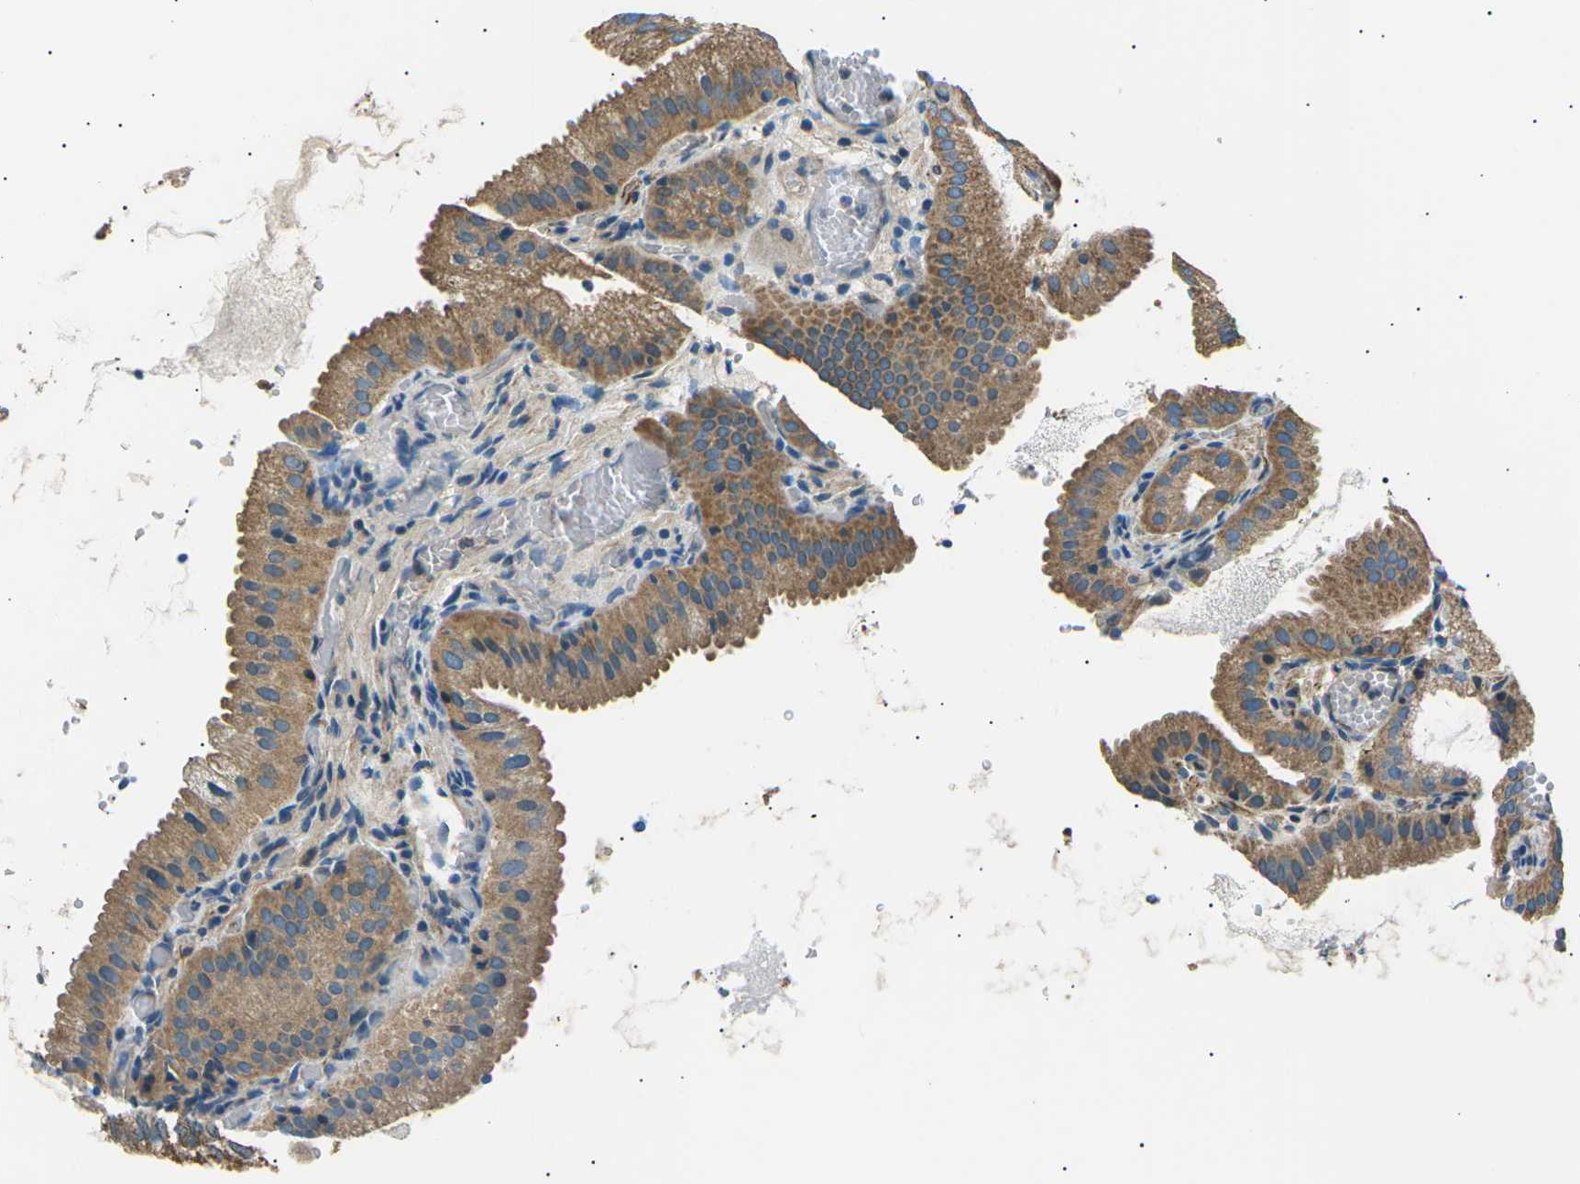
{"staining": {"intensity": "moderate", "quantity": ">75%", "location": "cytoplasmic/membranous"}, "tissue": "gallbladder", "cell_type": "Glandular cells", "image_type": "normal", "snomed": [{"axis": "morphology", "description": "Normal tissue, NOS"}, {"axis": "topography", "description": "Gallbladder"}], "caption": "DAB immunohistochemical staining of unremarkable gallbladder reveals moderate cytoplasmic/membranous protein staining in about >75% of glandular cells. (Stains: DAB in brown, nuclei in blue, Microscopy: brightfield microscopy at high magnification).", "gene": "SLK", "patient": {"sex": "male", "age": 54}}